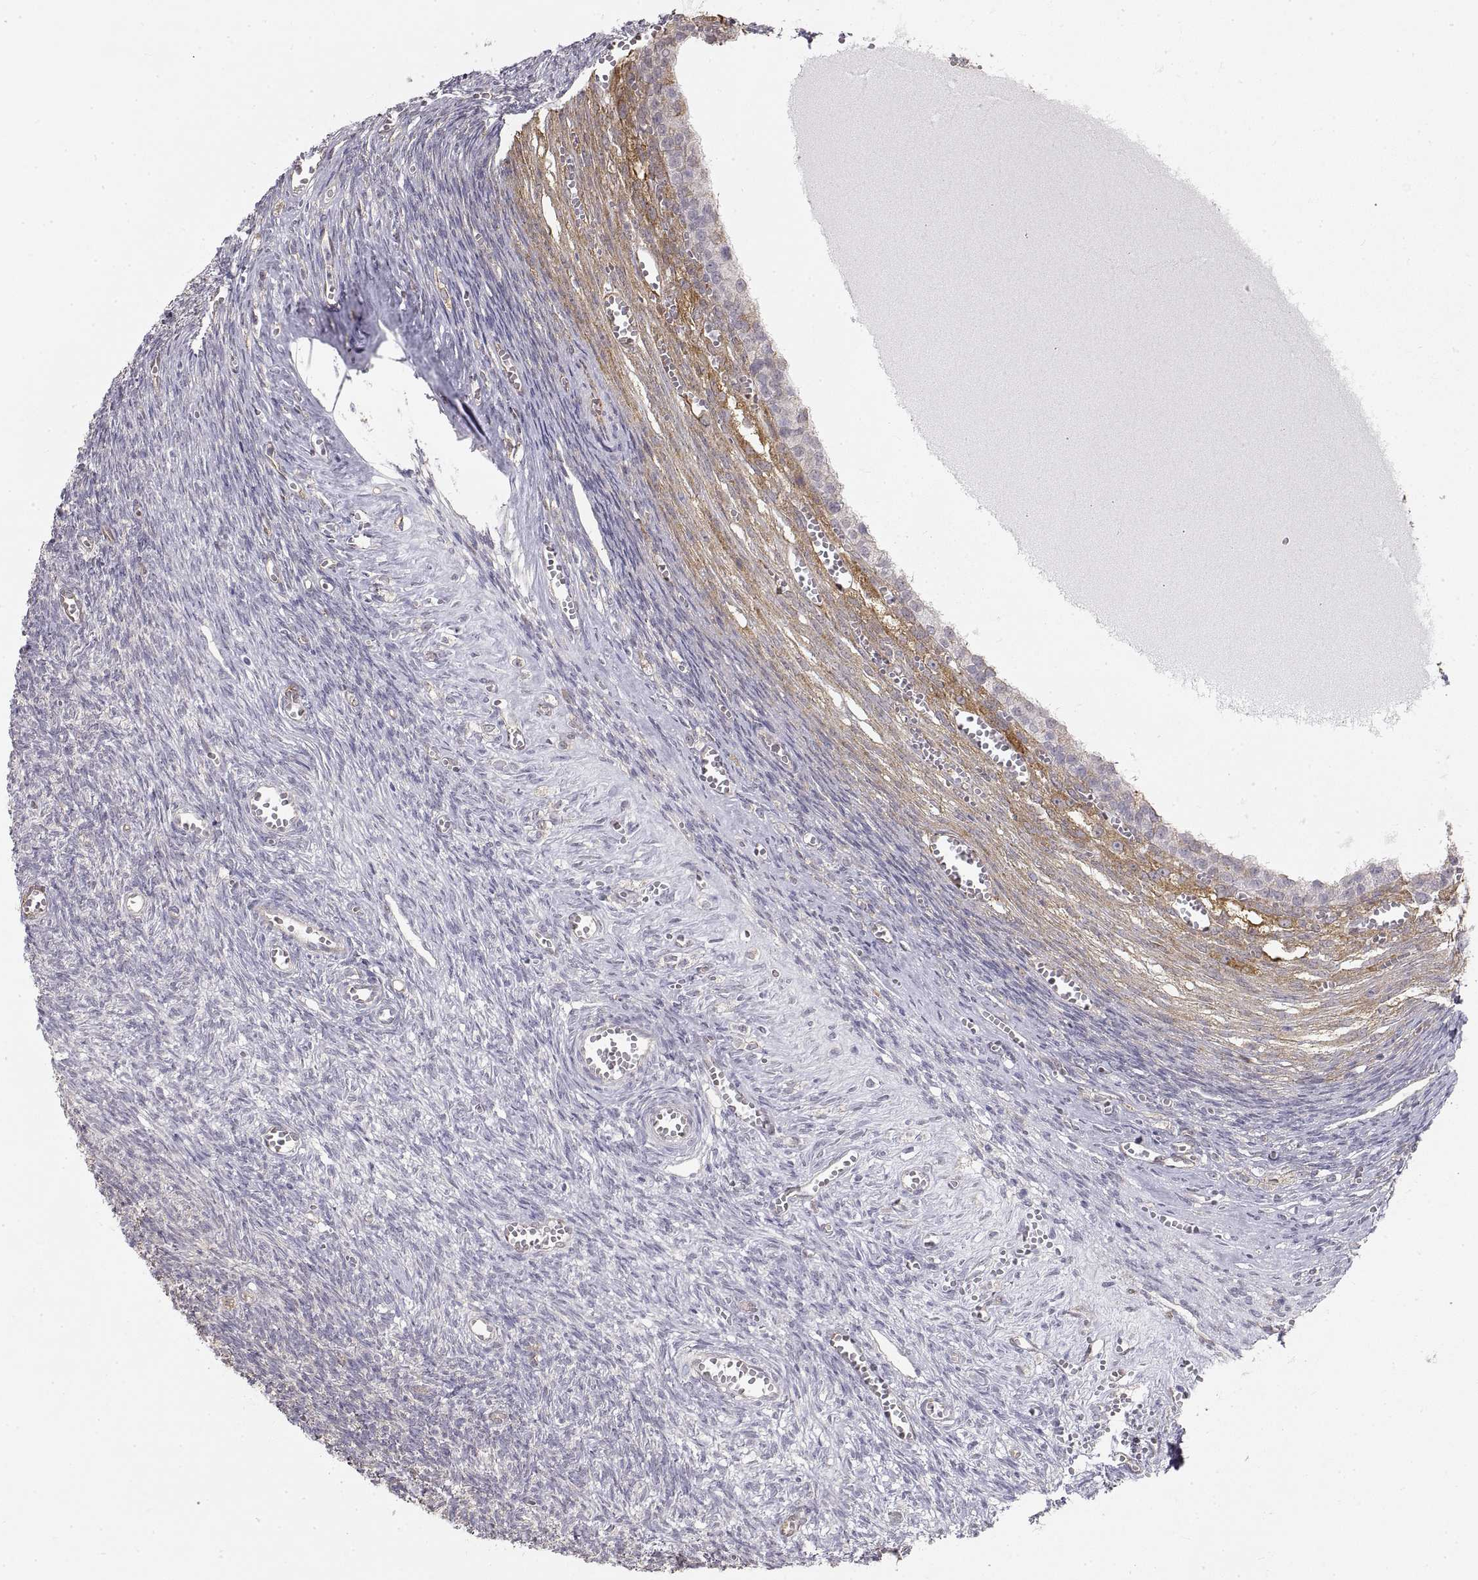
{"staining": {"intensity": "moderate", "quantity": "25%-75%", "location": "cytoplasmic/membranous"}, "tissue": "ovary", "cell_type": "Follicle cells", "image_type": "normal", "snomed": [{"axis": "morphology", "description": "Normal tissue, NOS"}, {"axis": "topography", "description": "Ovary"}], "caption": "Immunohistochemical staining of benign ovary displays medium levels of moderate cytoplasmic/membranous positivity in about 25%-75% of follicle cells.", "gene": "HSP90AB1", "patient": {"sex": "female", "age": 43}}